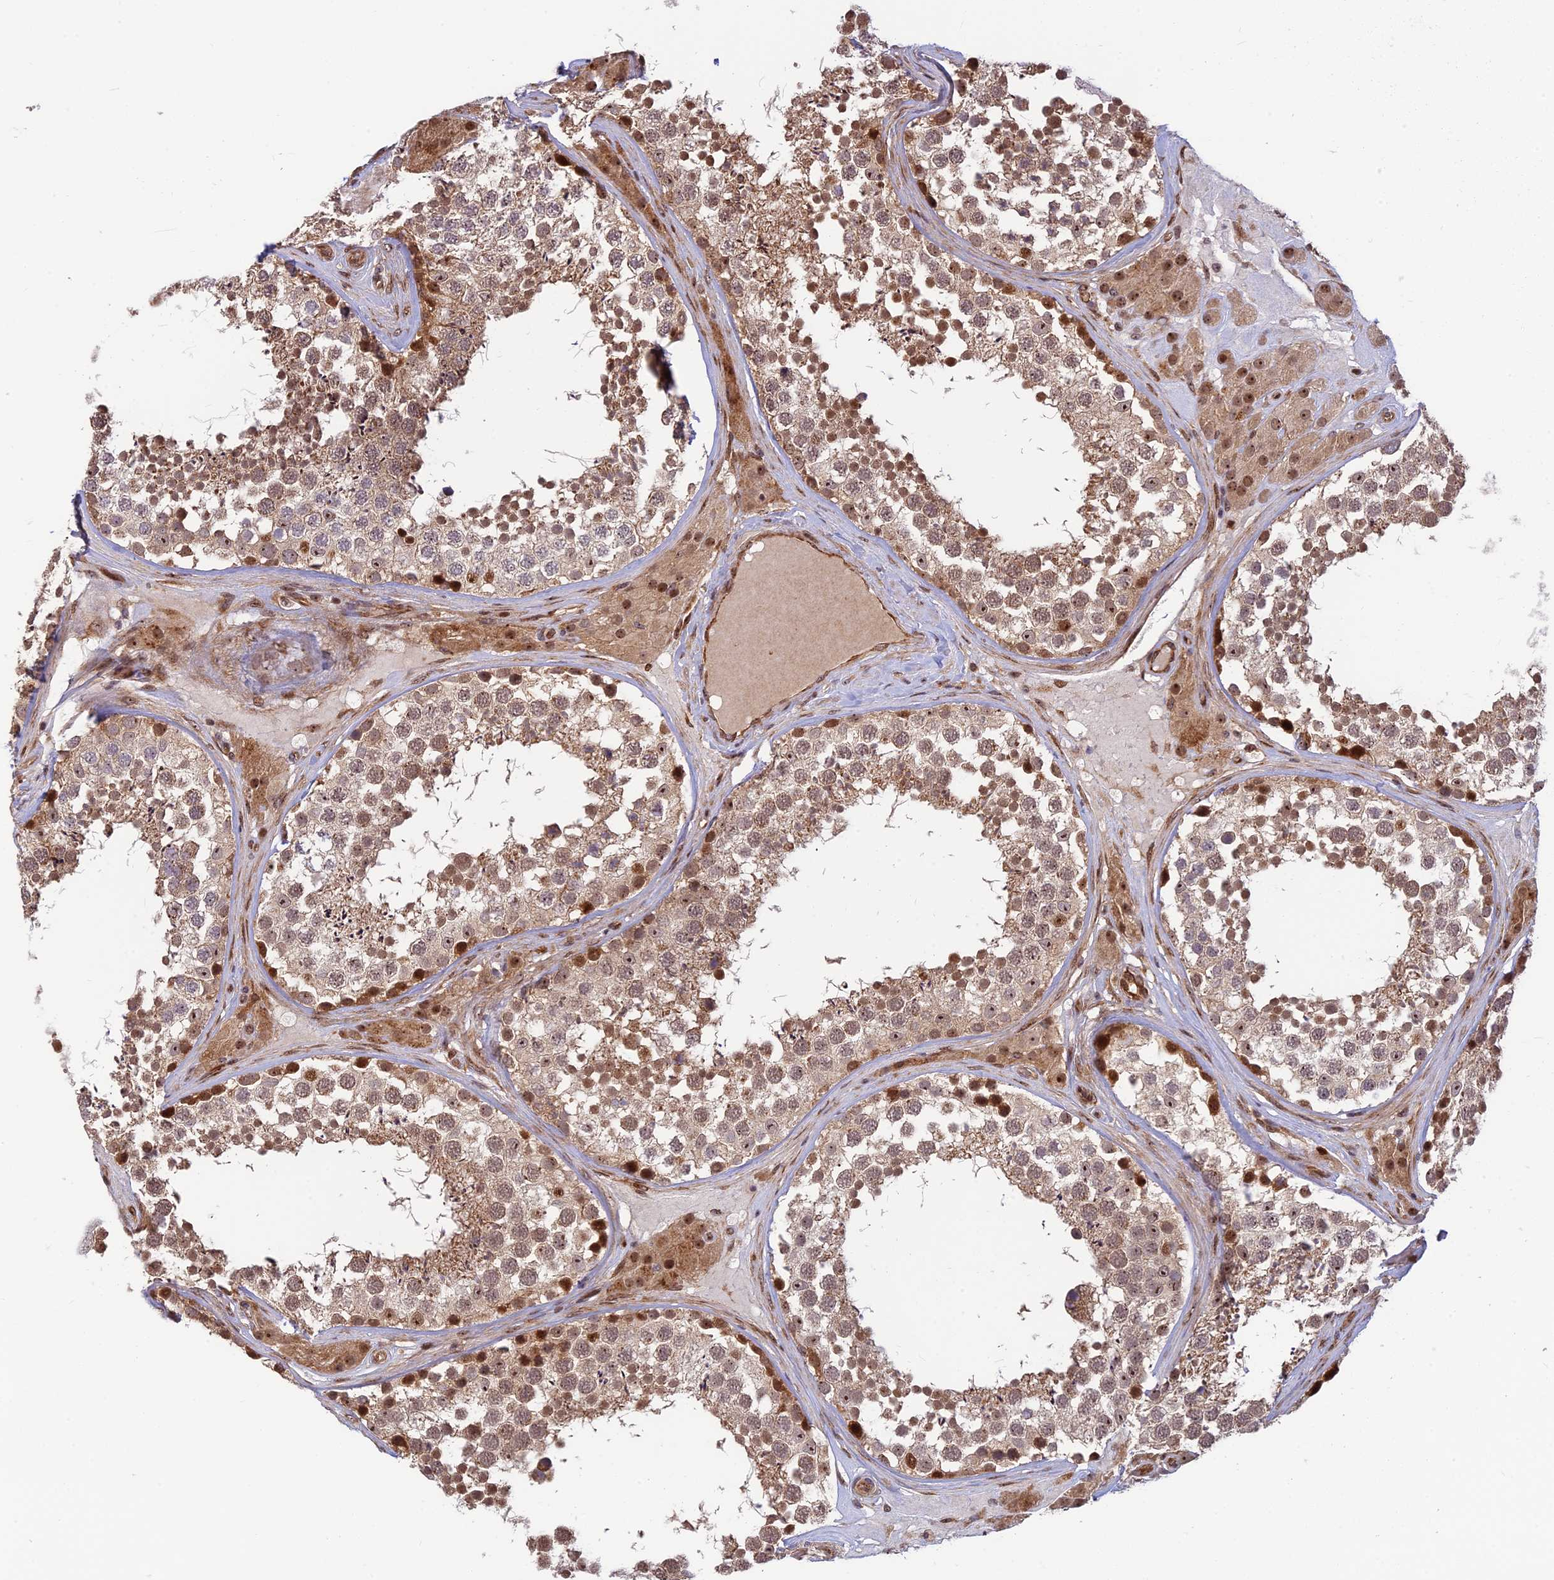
{"staining": {"intensity": "moderate", "quantity": ">75%", "location": "cytoplasmic/membranous,nuclear"}, "tissue": "testis", "cell_type": "Cells in seminiferous ducts", "image_type": "normal", "snomed": [{"axis": "morphology", "description": "Normal tissue, NOS"}, {"axis": "topography", "description": "Testis"}], "caption": "Cells in seminiferous ducts reveal moderate cytoplasmic/membranous,nuclear staining in about >75% of cells in normal testis. Ihc stains the protein of interest in brown and the nuclei are stained blue.", "gene": "UFSP2", "patient": {"sex": "male", "age": 46}}